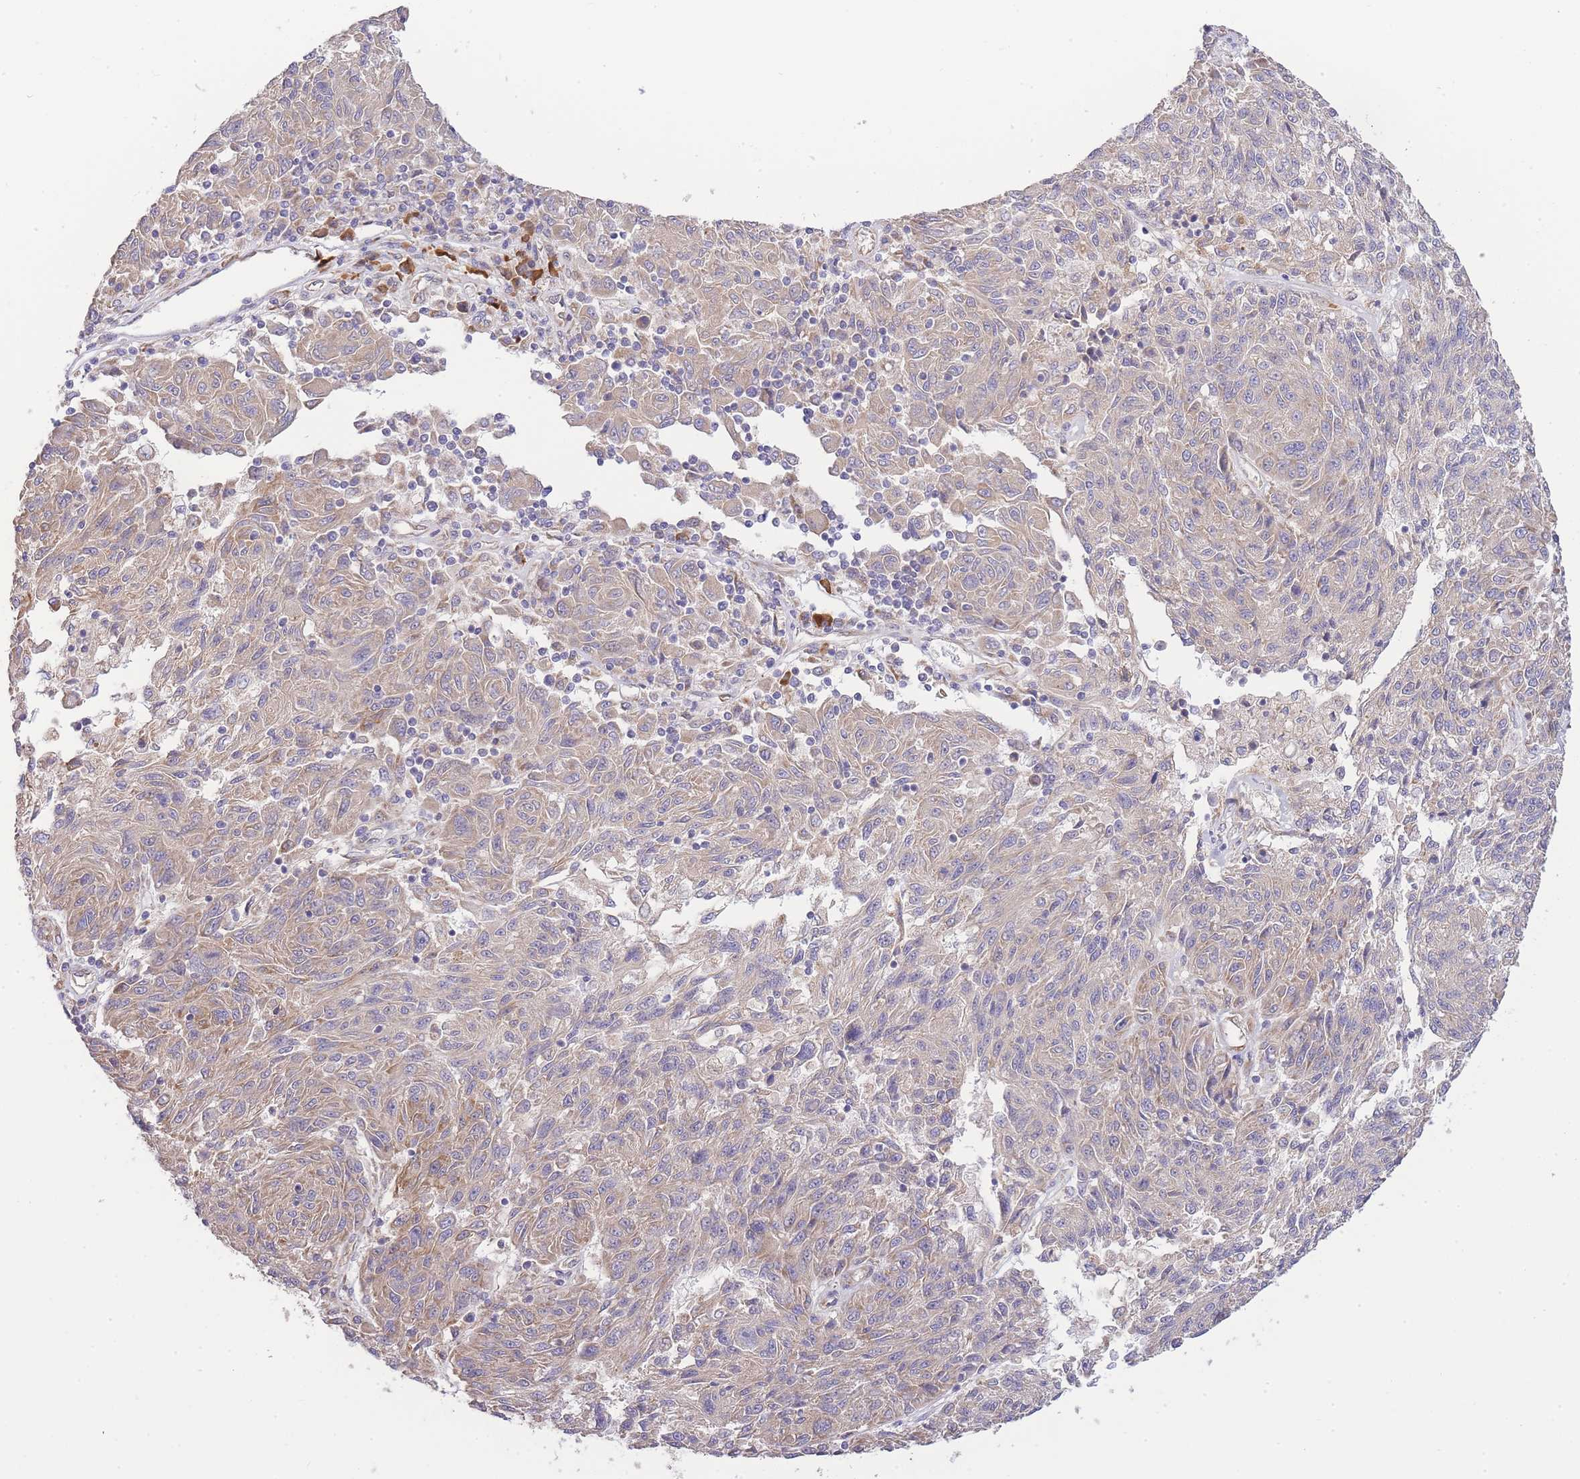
{"staining": {"intensity": "weak", "quantity": ">75%", "location": "cytoplasmic/membranous"}, "tissue": "melanoma", "cell_type": "Tumor cells", "image_type": "cancer", "snomed": [{"axis": "morphology", "description": "Malignant melanoma, NOS"}, {"axis": "topography", "description": "Skin"}], "caption": "This histopathology image shows immunohistochemistry staining of human melanoma, with low weak cytoplasmic/membranous staining in about >75% of tumor cells.", "gene": "BEX1", "patient": {"sex": "male", "age": 53}}